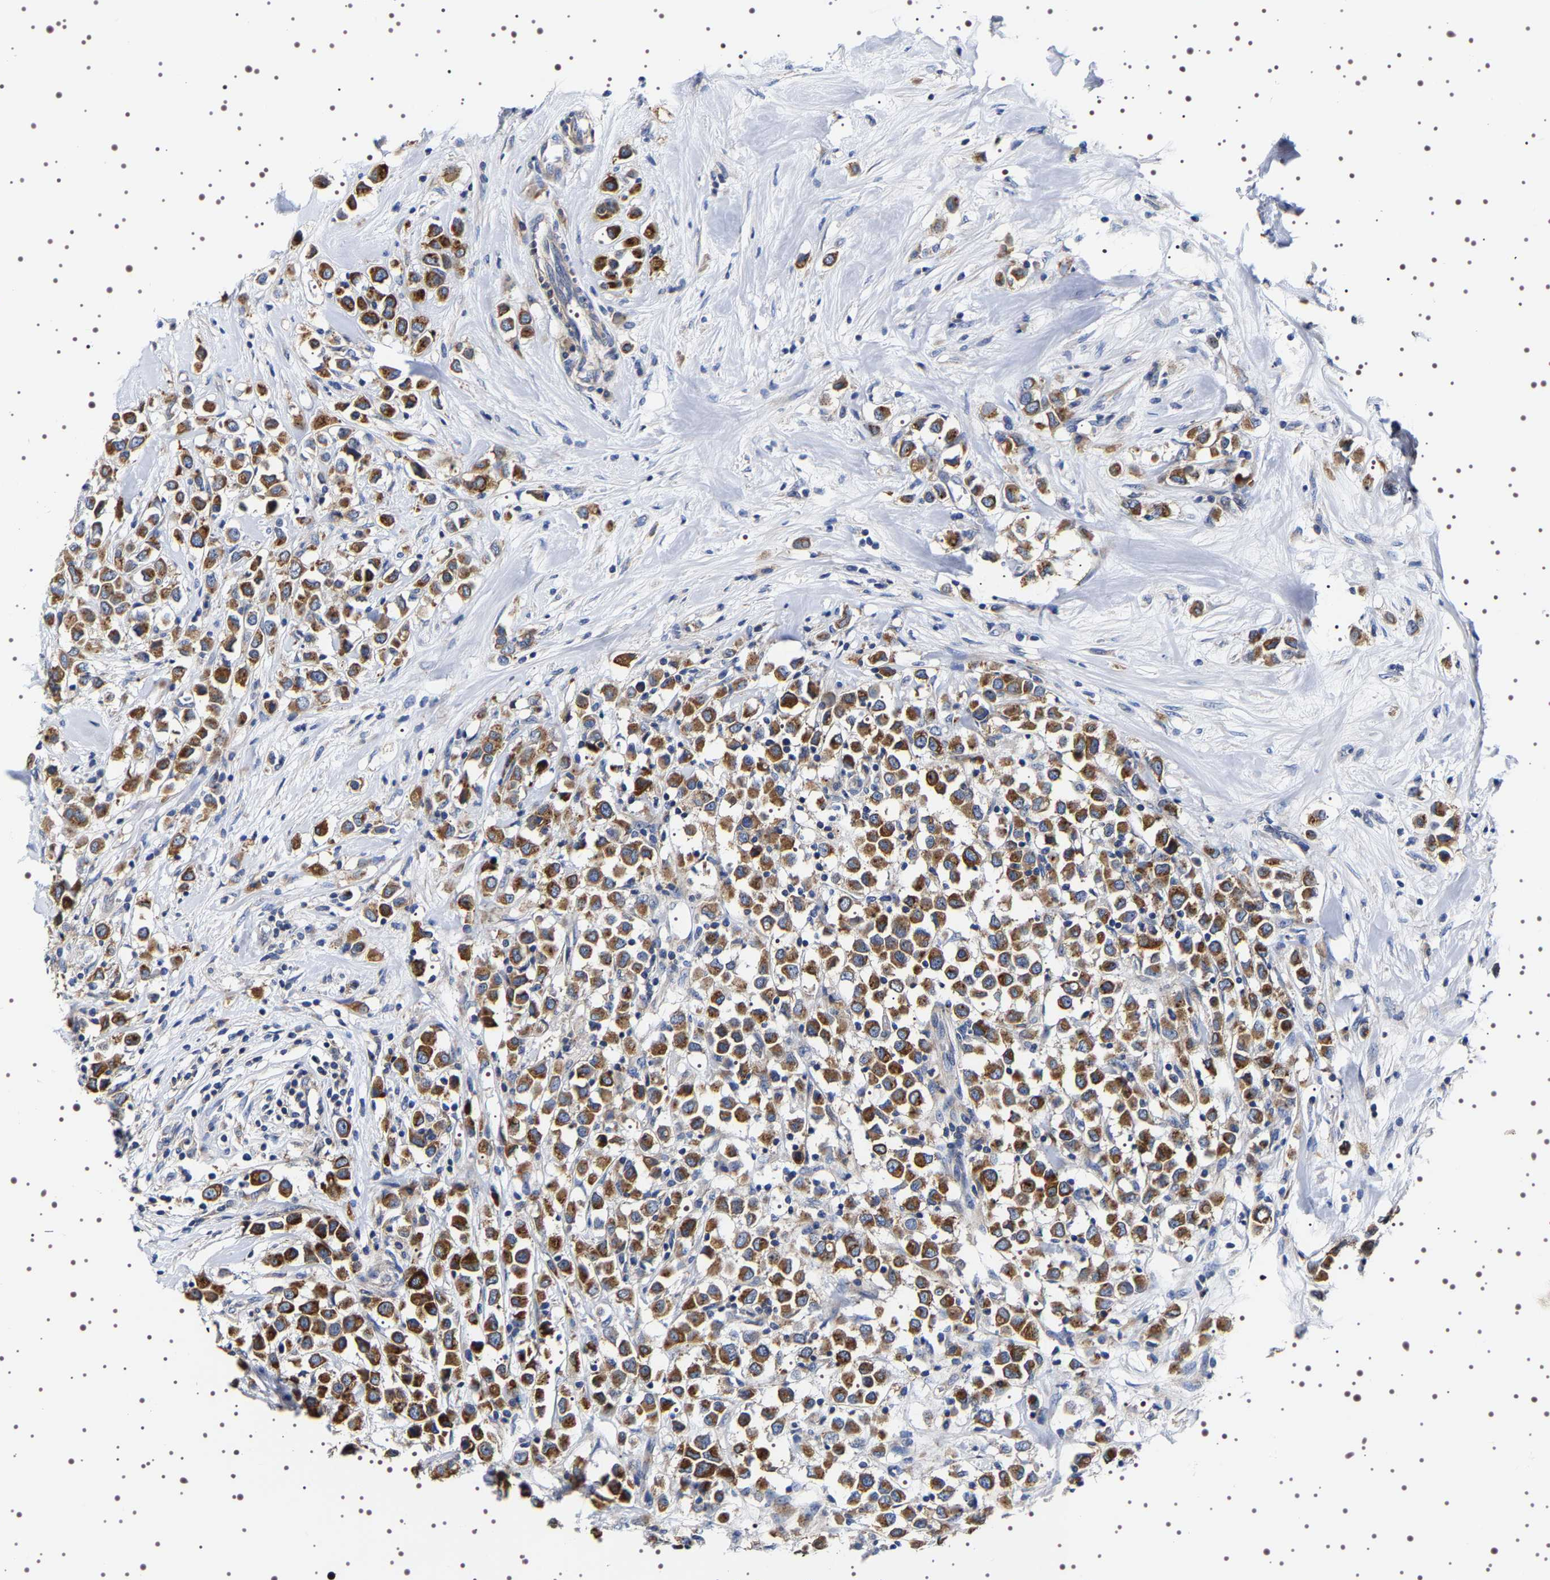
{"staining": {"intensity": "moderate", "quantity": ">75%", "location": "cytoplasmic/membranous"}, "tissue": "breast cancer", "cell_type": "Tumor cells", "image_type": "cancer", "snomed": [{"axis": "morphology", "description": "Duct carcinoma"}, {"axis": "topography", "description": "Breast"}], "caption": "Immunohistochemical staining of breast invasive ductal carcinoma exhibits moderate cytoplasmic/membranous protein positivity in approximately >75% of tumor cells. (DAB (3,3'-diaminobenzidine) = brown stain, brightfield microscopy at high magnification).", "gene": "SQLE", "patient": {"sex": "female", "age": 61}}